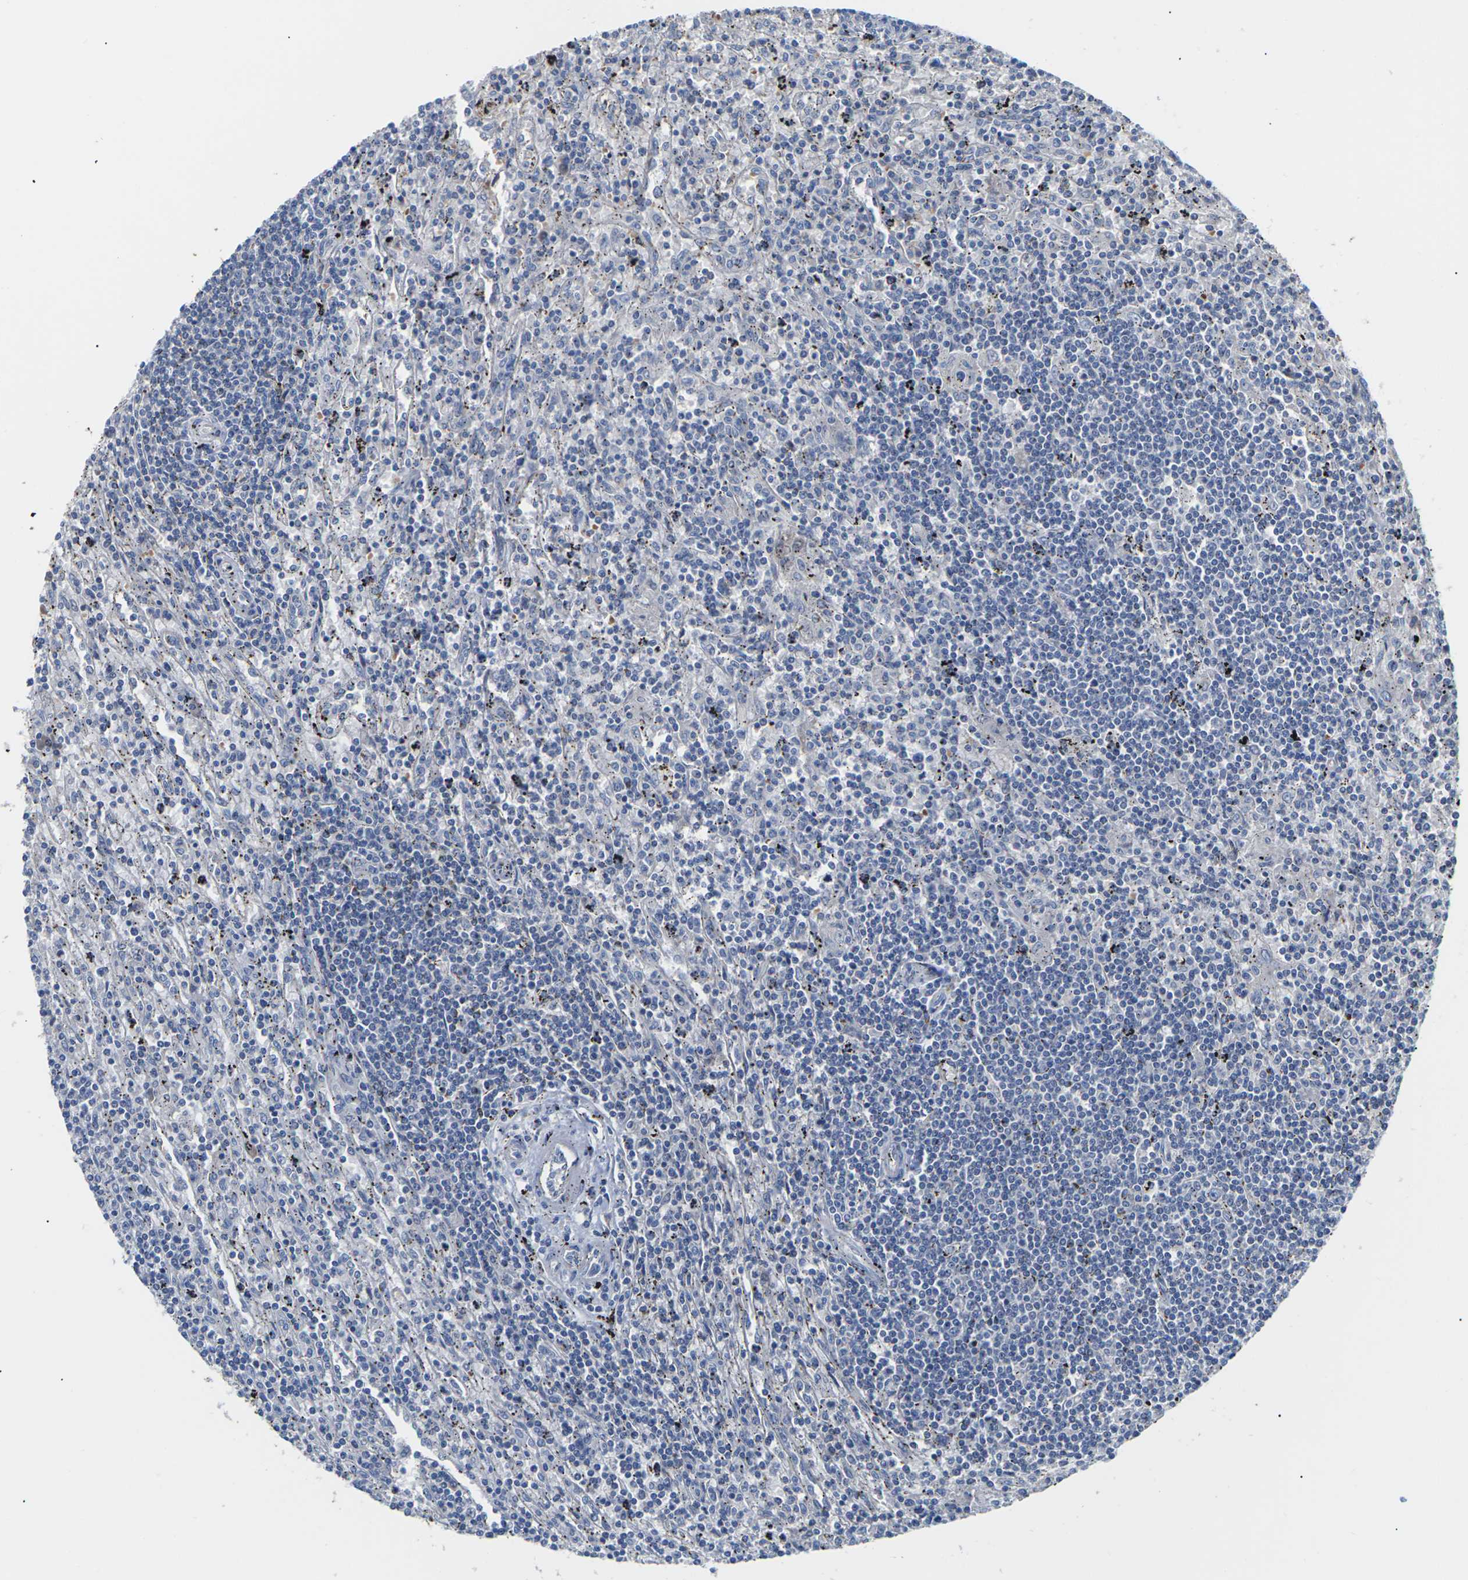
{"staining": {"intensity": "negative", "quantity": "none", "location": "none"}, "tissue": "lymphoma", "cell_type": "Tumor cells", "image_type": "cancer", "snomed": [{"axis": "morphology", "description": "Malignant lymphoma, non-Hodgkin's type, Low grade"}, {"axis": "topography", "description": "Spleen"}], "caption": "There is no significant expression in tumor cells of malignant lymphoma, non-Hodgkin's type (low-grade).", "gene": "TMCO4", "patient": {"sex": "male", "age": 76}}